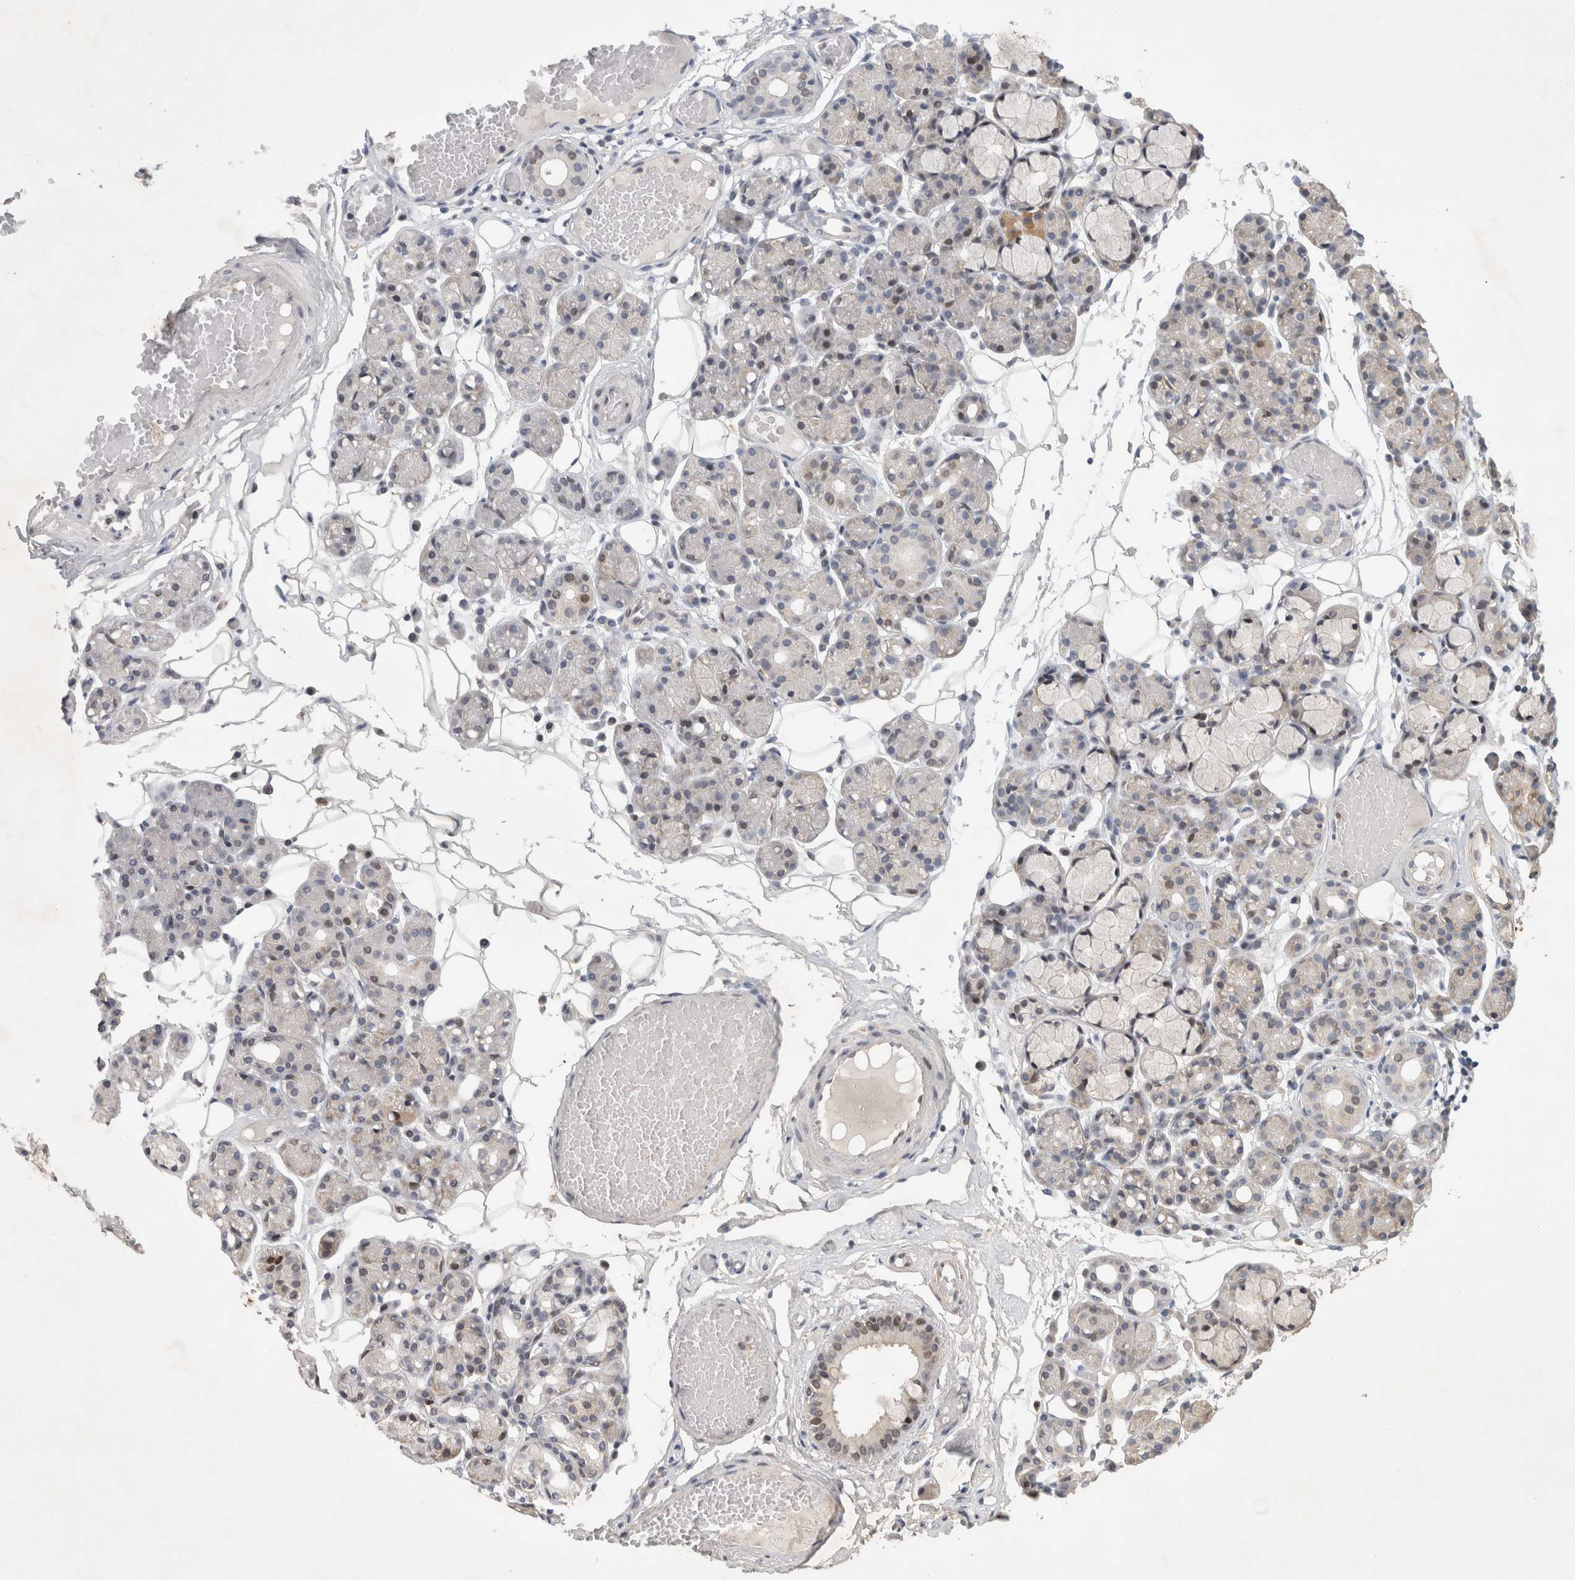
{"staining": {"intensity": "moderate", "quantity": "<25%", "location": "nuclear"}, "tissue": "salivary gland", "cell_type": "Glandular cells", "image_type": "normal", "snomed": [{"axis": "morphology", "description": "Normal tissue, NOS"}, {"axis": "topography", "description": "Salivary gland"}], "caption": "Immunohistochemistry (IHC) (DAB (3,3'-diaminobenzidine)) staining of normal human salivary gland shows moderate nuclear protein staining in approximately <25% of glandular cells.", "gene": "C8orf58", "patient": {"sex": "male", "age": 63}}